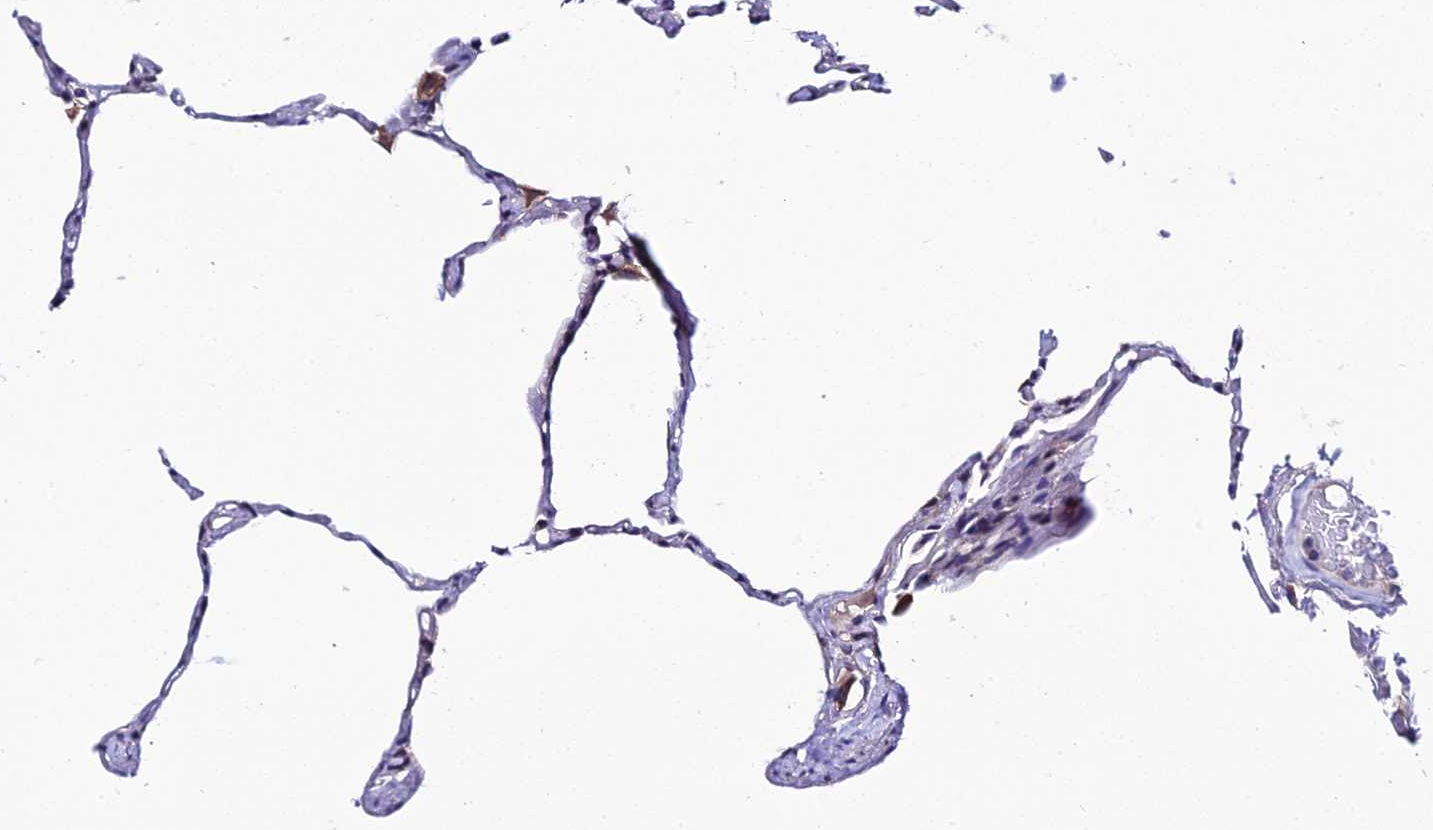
{"staining": {"intensity": "weak", "quantity": "<25%", "location": "cytoplasmic/membranous"}, "tissue": "lung", "cell_type": "Alveolar cells", "image_type": "normal", "snomed": [{"axis": "morphology", "description": "Normal tissue, NOS"}, {"axis": "topography", "description": "Lung"}], "caption": "Immunohistochemistry histopathology image of normal lung: human lung stained with DAB (3,3'-diaminobenzidine) exhibits no significant protein expression in alveolar cells.", "gene": "DDX19A", "patient": {"sex": "male", "age": 65}}